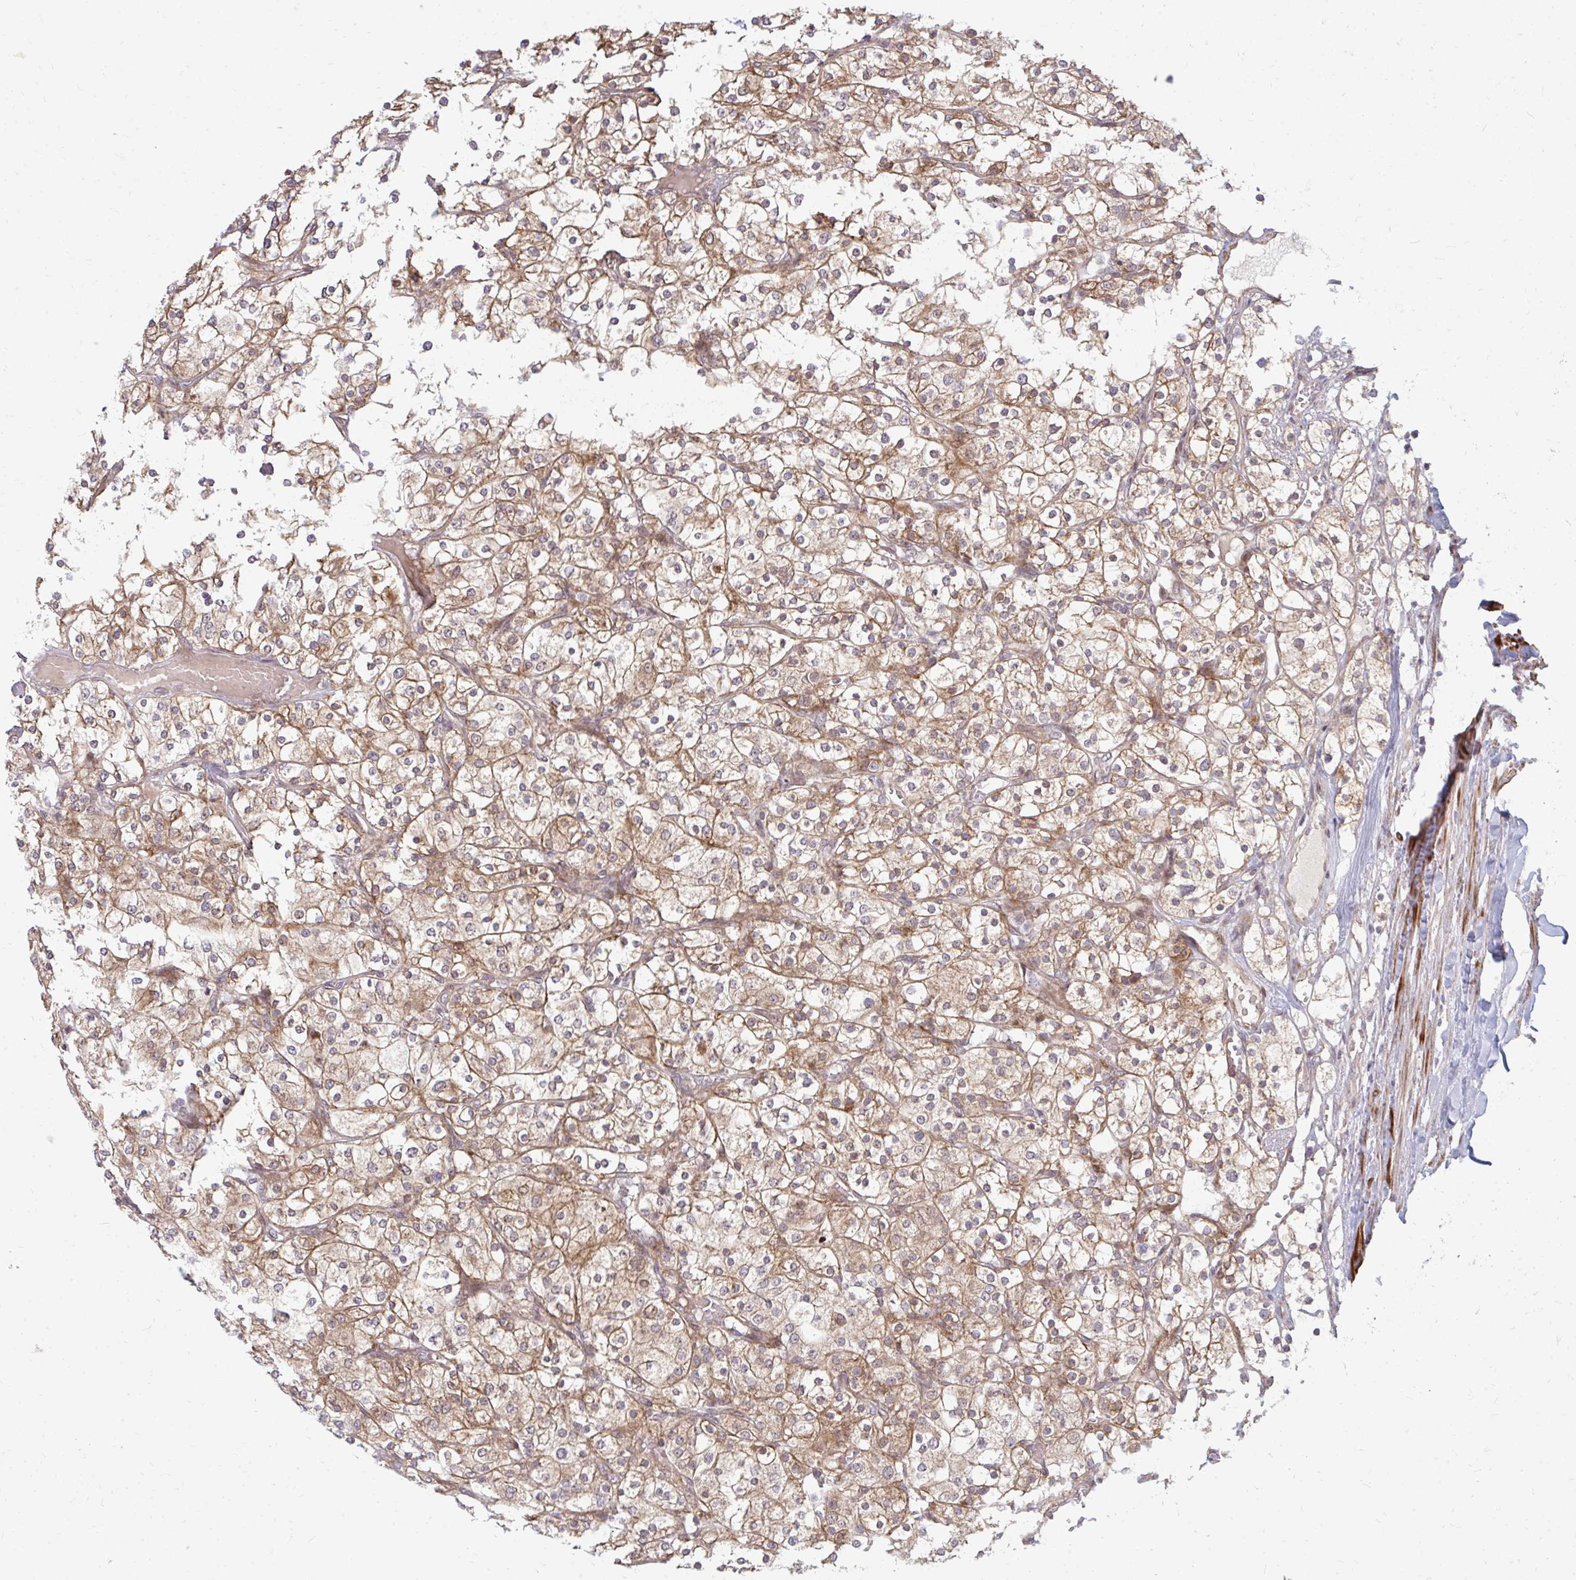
{"staining": {"intensity": "weak", "quantity": ">75%", "location": "cytoplasmic/membranous"}, "tissue": "renal cancer", "cell_type": "Tumor cells", "image_type": "cancer", "snomed": [{"axis": "morphology", "description": "Adenocarcinoma, NOS"}, {"axis": "topography", "description": "Kidney"}], "caption": "The immunohistochemical stain labels weak cytoplasmic/membranous expression in tumor cells of renal cancer (adenocarcinoma) tissue.", "gene": "ZNF285", "patient": {"sex": "male", "age": 80}}